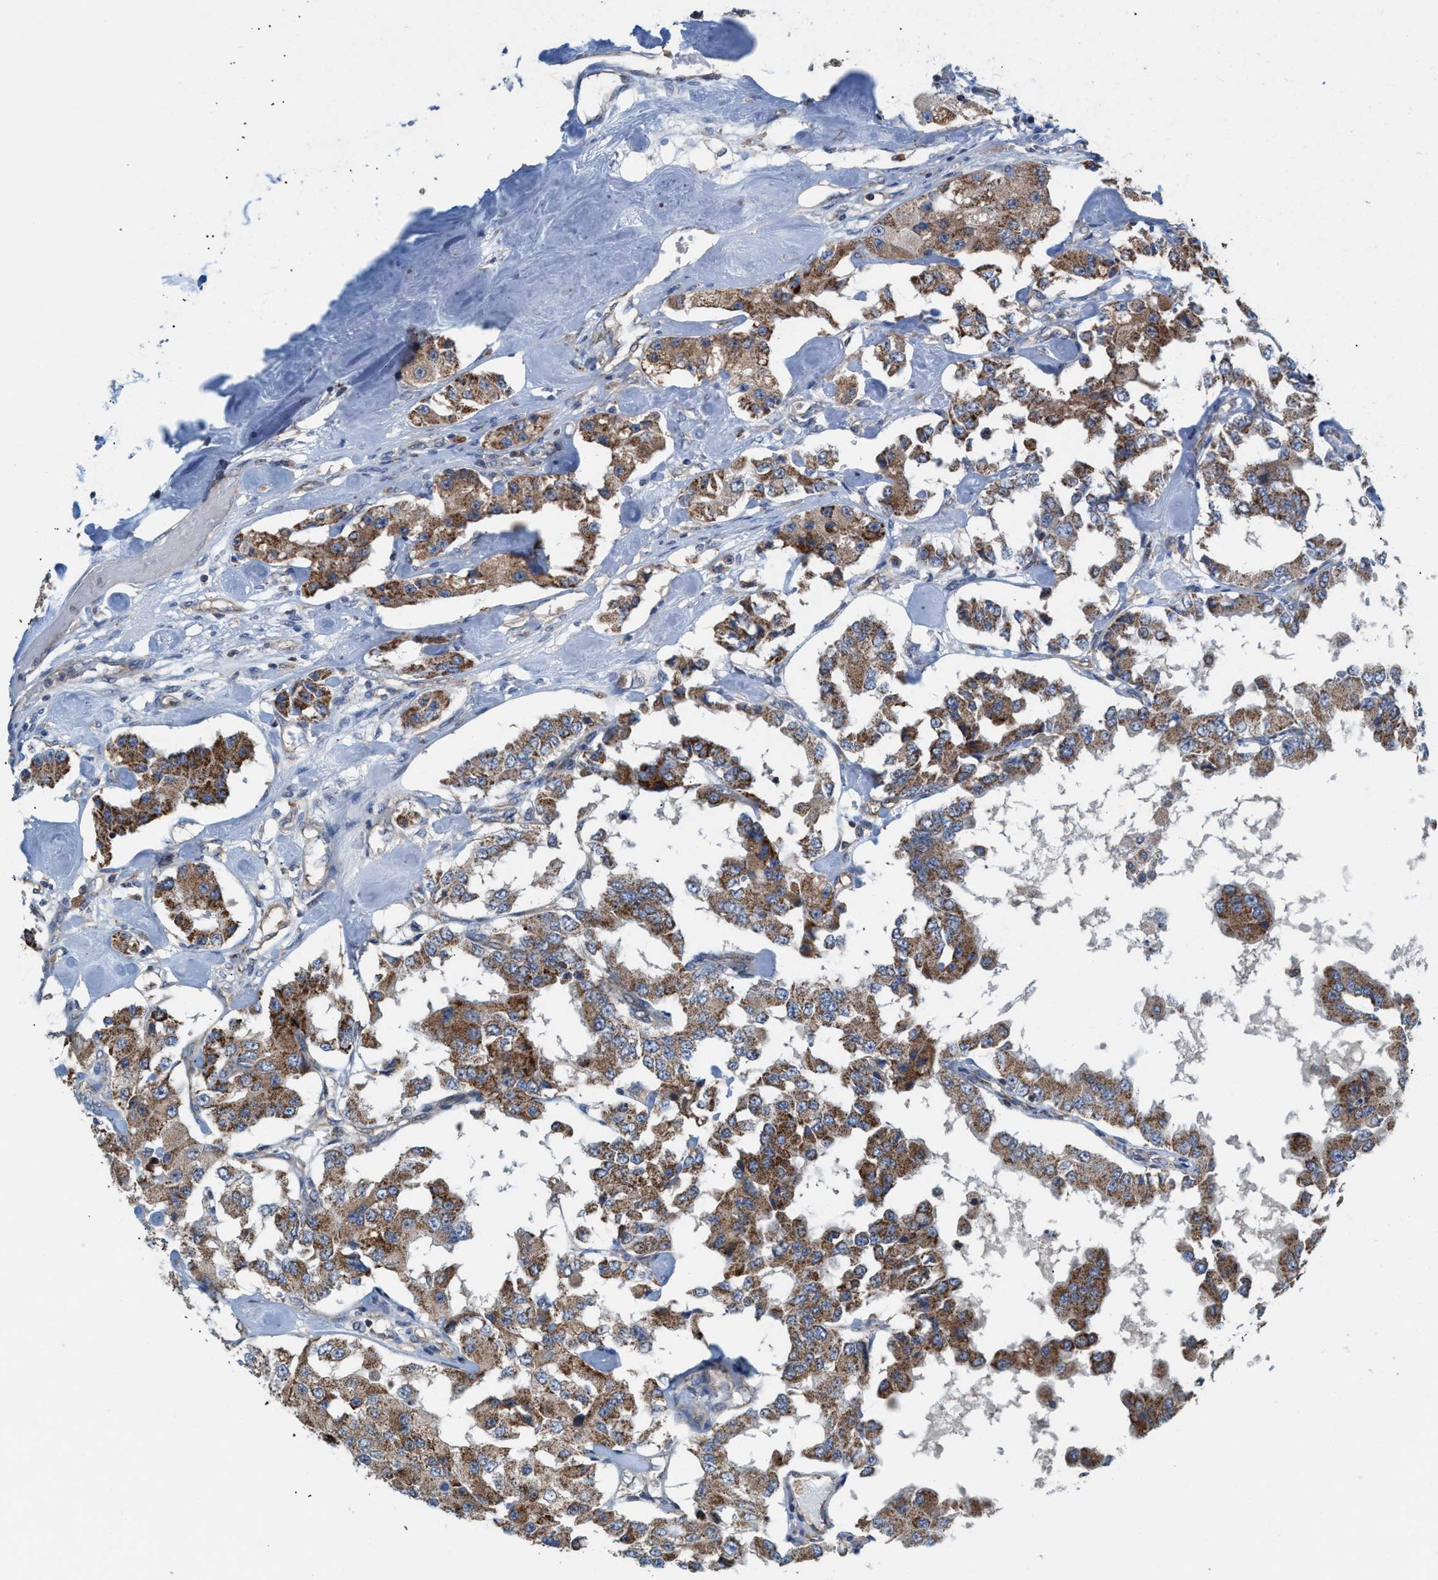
{"staining": {"intensity": "moderate", "quantity": ">75%", "location": "cytoplasmic/membranous"}, "tissue": "carcinoid", "cell_type": "Tumor cells", "image_type": "cancer", "snomed": [{"axis": "morphology", "description": "Carcinoid, malignant, NOS"}, {"axis": "topography", "description": "Pancreas"}], "caption": "IHC histopathology image of carcinoid (malignant) stained for a protein (brown), which displays medium levels of moderate cytoplasmic/membranous positivity in about >75% of tumor cells.", "gene": "MRM1", "patient": {"sex": "male", "age": 41}}